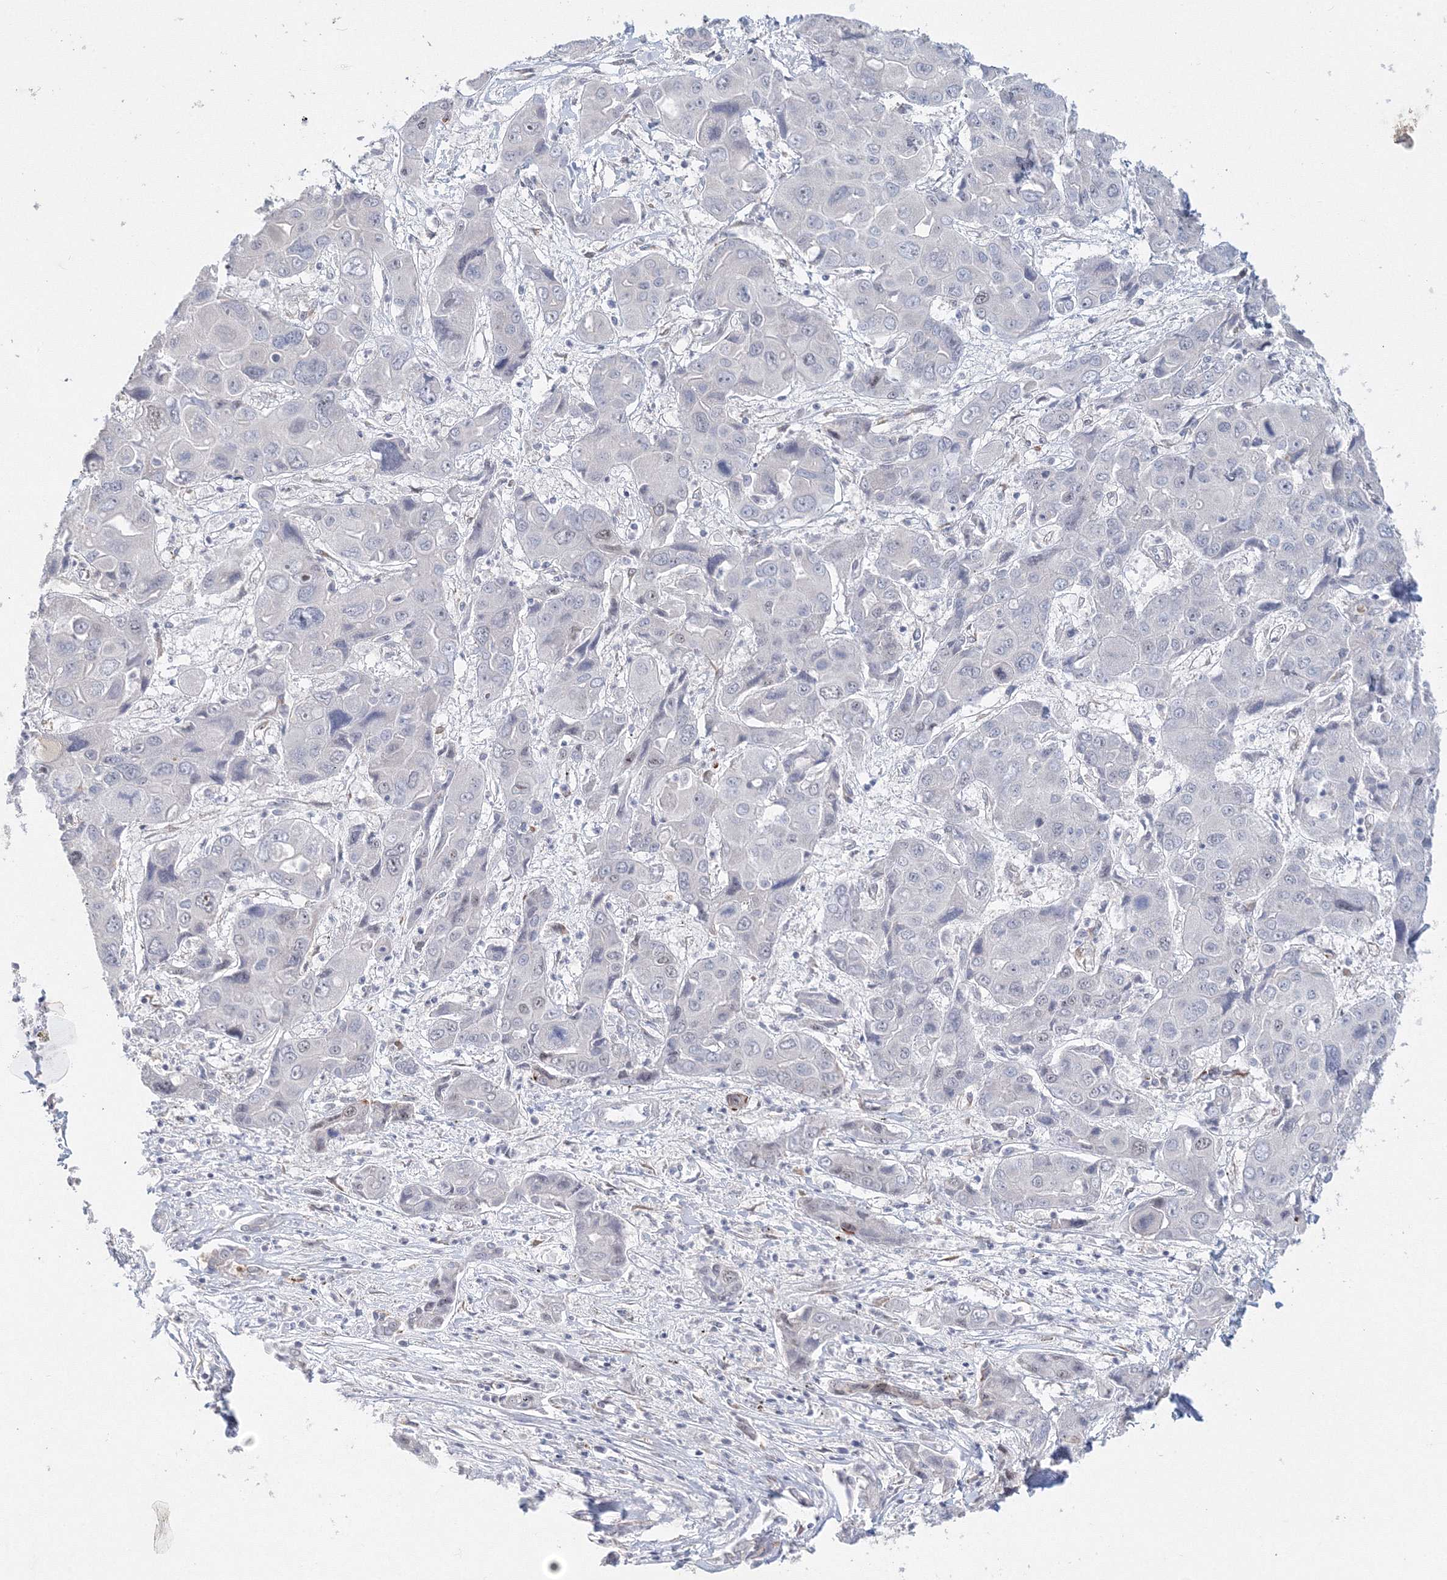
{"staining": {"intensity": "negative", "quantity": "none", "location": "none"}, "tissue": "liver cancer", "cell_type": "Tumor cells", "image_type": "cancer", "snomed": [{"axis": "morphology", "description": "Cholangiocarcinoma"}, {"axis": "topography", "description": "Liver"}], "caption": "A high-resolution image shows IHC staining of liver cancer (cholangiocarcinoma), which exhibits no significant positivity in tumor cells.", "gene": "SIRT7", "patient": {"sex": "male", "age": 67}}